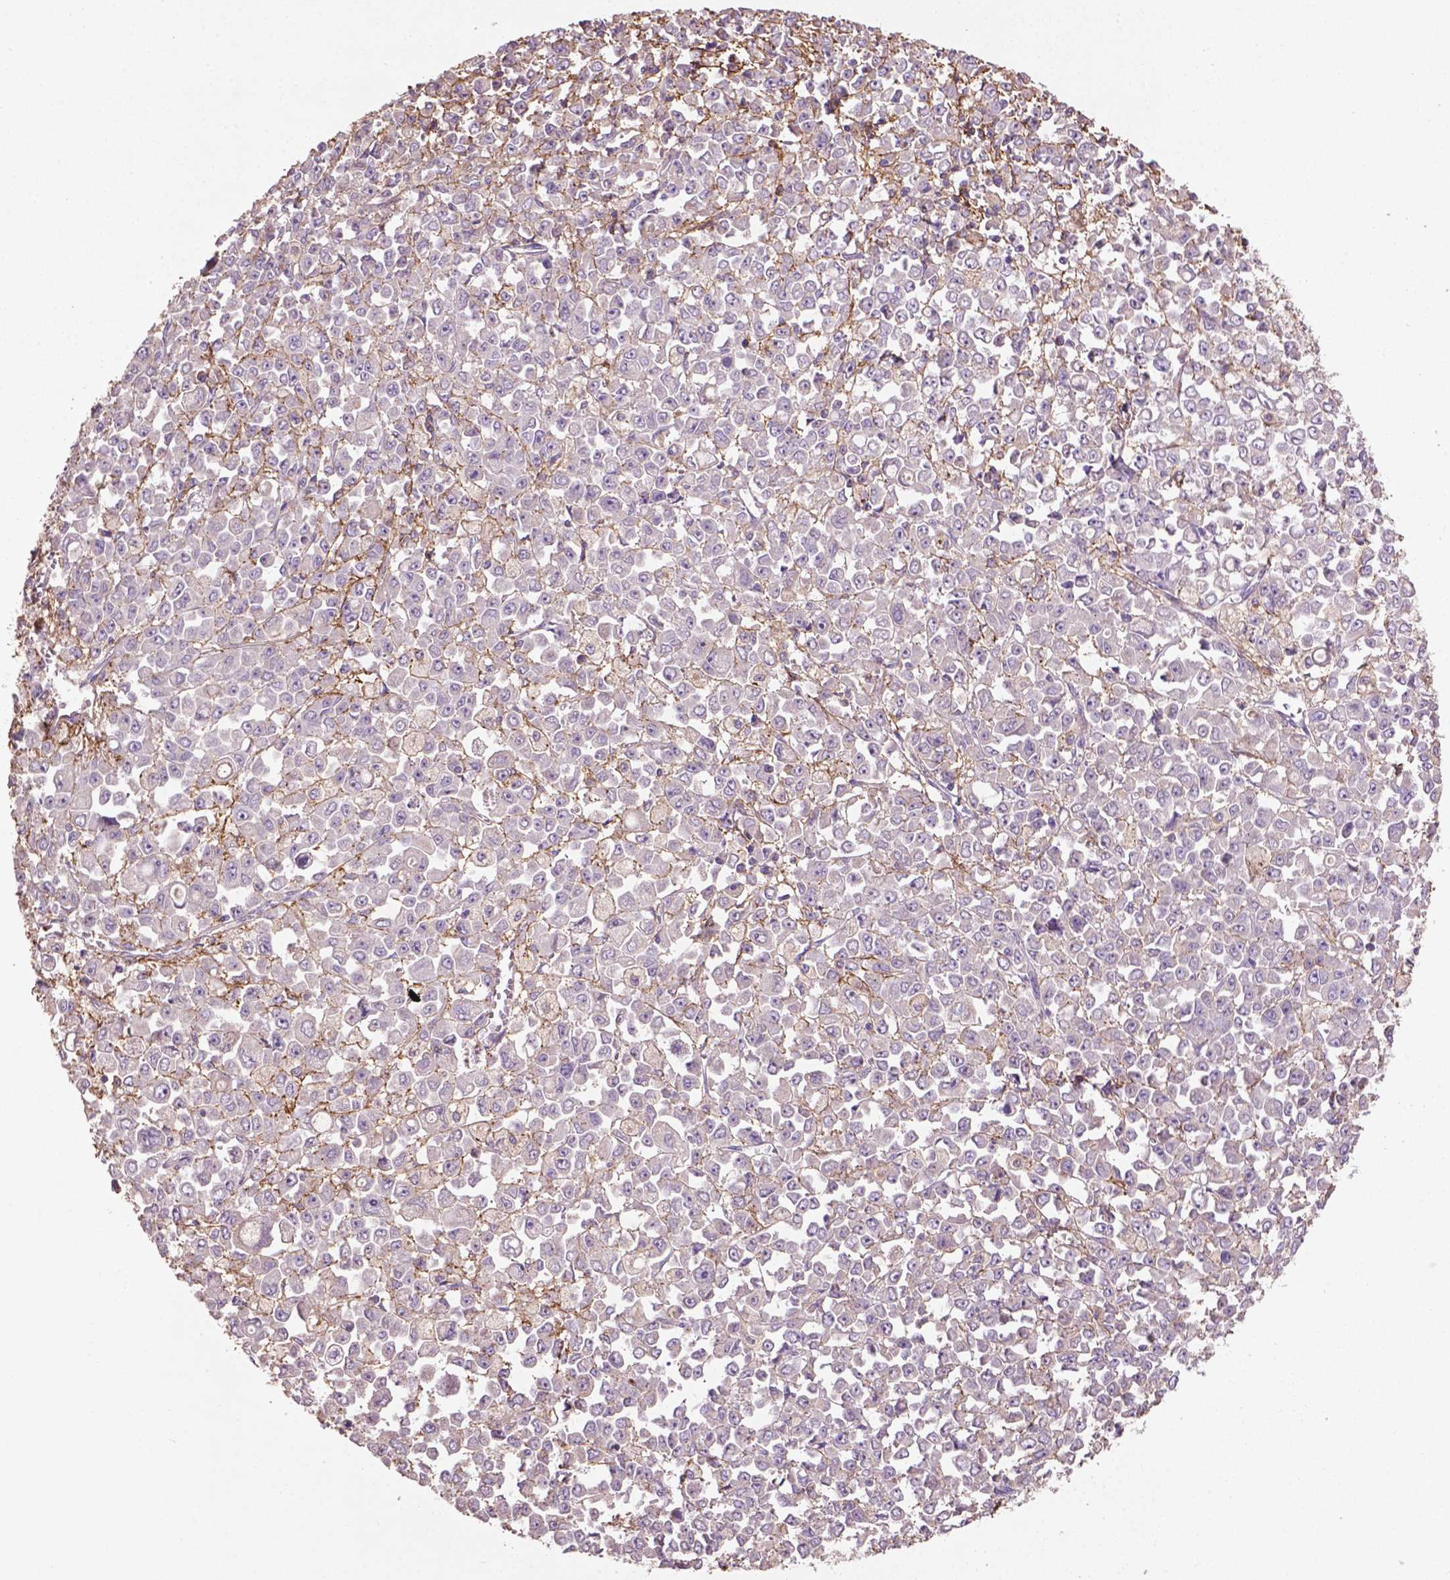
{"staining": {"intensity": "negative", "quantity": "none", "location": "none"}, "tissue": "stomach cancer", "cell_type": "Tumor cells", "image_type": "cancer", "snomed": [{"axis": "morphology", "description": "Adenocarcinoma, NOS"}, {"axis": "topography", "description": "Stomach, upper"}], "caption": "This is an immunohistochemistry micrograph of stomach cancer. There is no positivity in tumor cells.", "gene": "LRRC3C", "patient": {"sex": "male", "age": 70}}